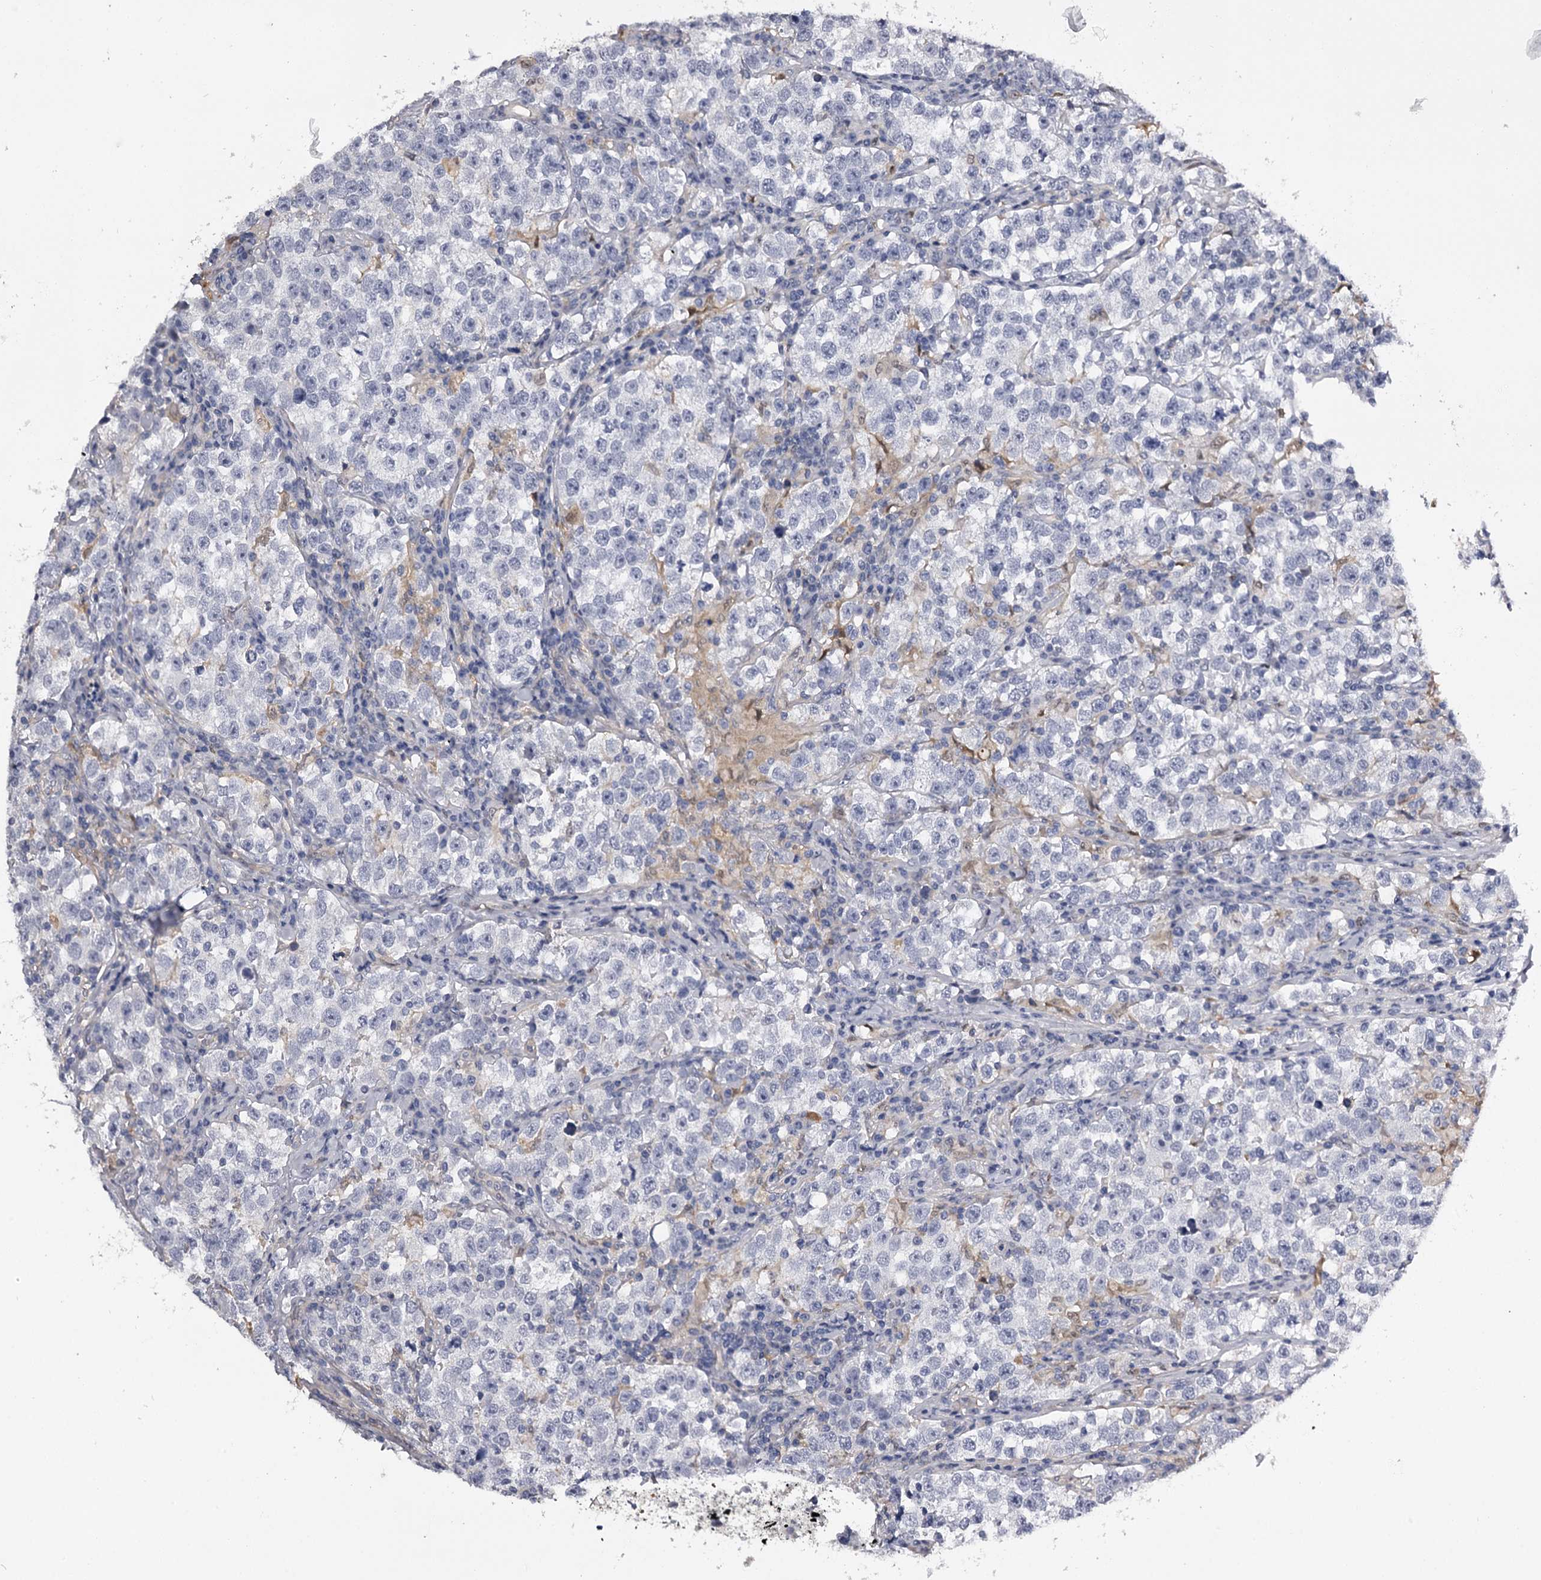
{"staining": {"intensity": "negative", "quantity": "none", "location": "none"}, "tissue": "testis cancer", "cell_type": "Tumor cells", "image_type": "cancer", "snomed": [{"axis": "morphology", "description": "Normal tissue, NOS"}, {"axis": "morphology", "description": "Seminoma, NOS"}, {"axis": "topography", "description": "Testis"}], "caption": "An immunohistochemistry image of testis cancer (seminoma) is shown. There is no staining in tumor cells of testis cancer (seminoma).", "gene": "GSTO1", "patient": {"sex": "male", "age": 43}}